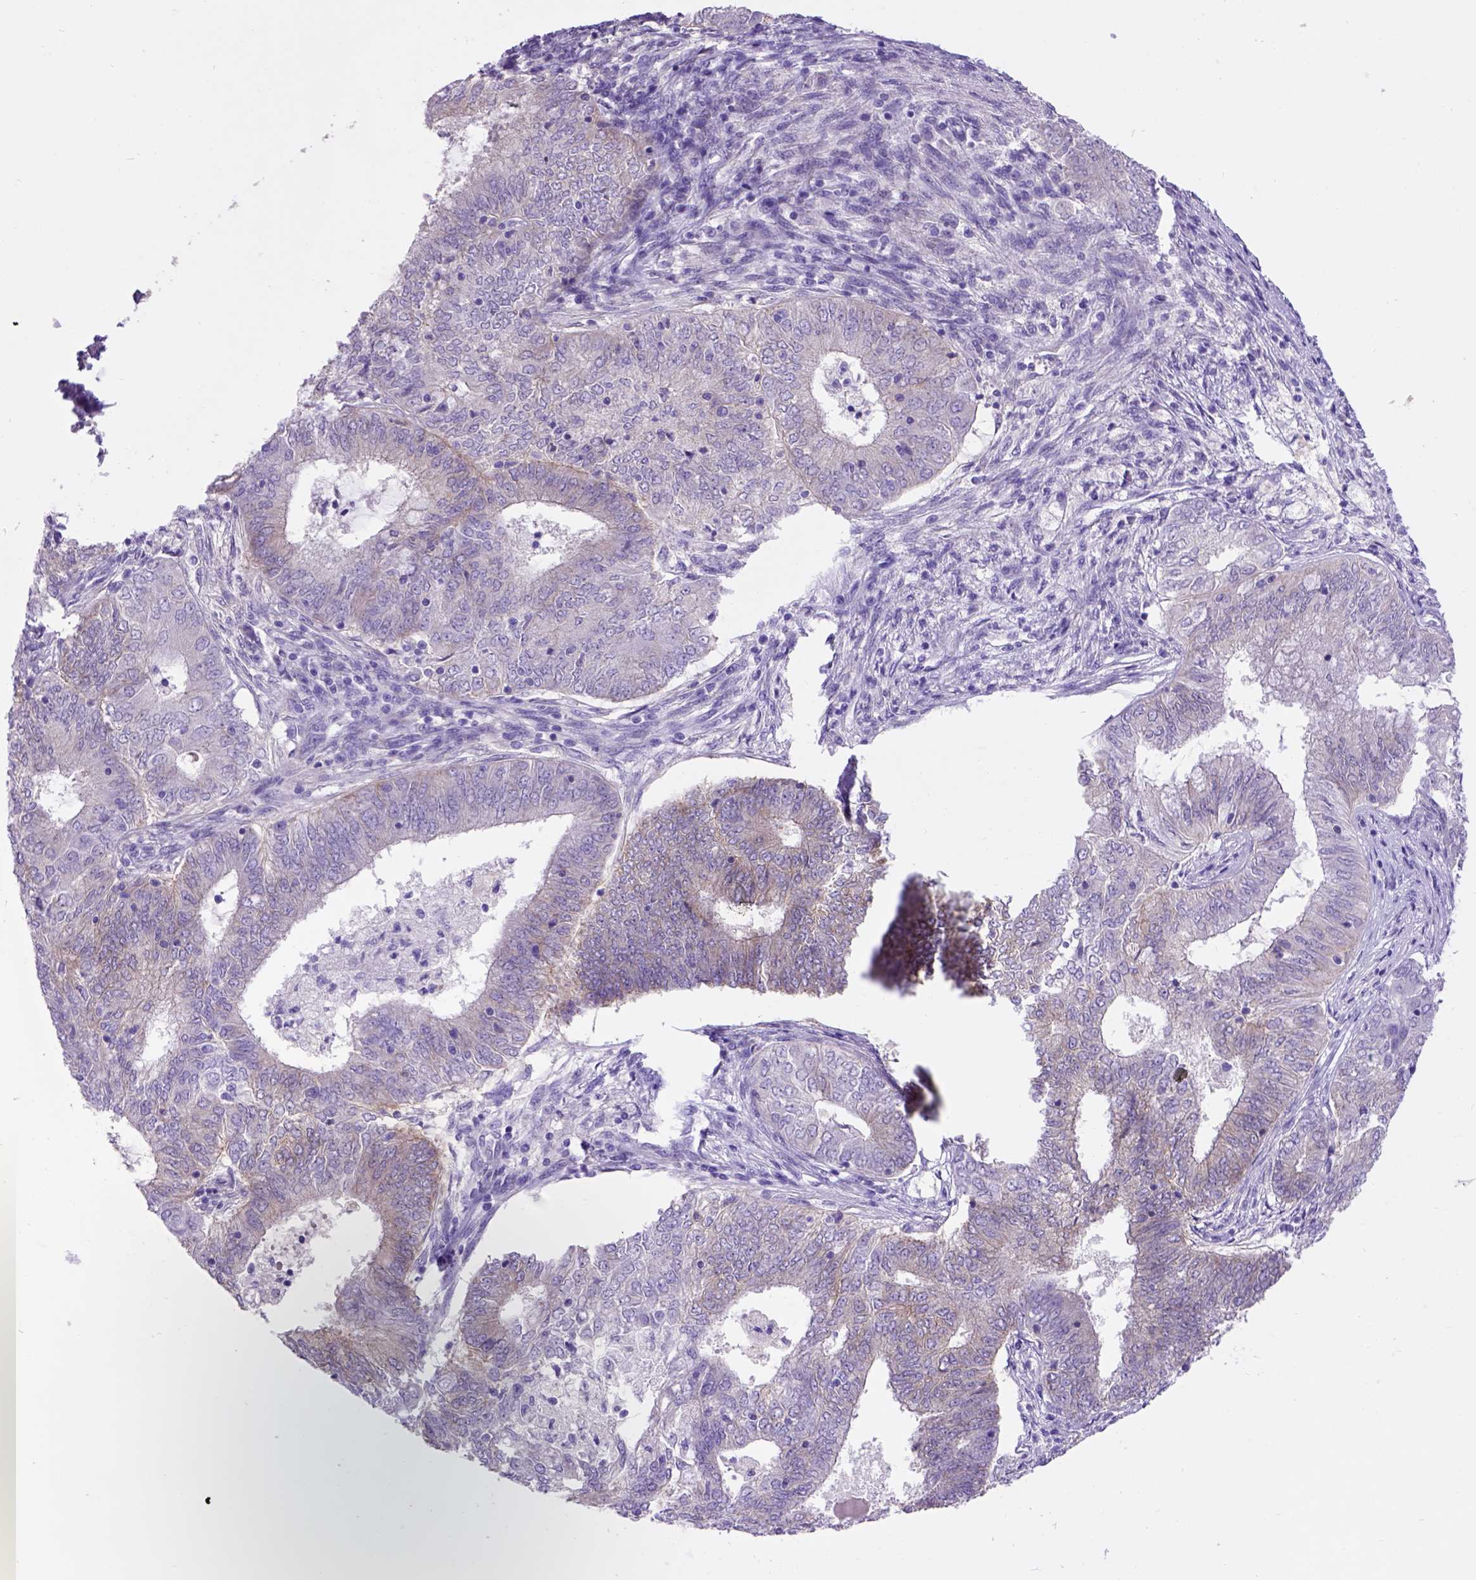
{"staining": {"intensity": "negative", "quantity": "none", "location": "none"}, "tissue": "endometrial cancer", "cell_type": "Tumor cells", "image_type": "cancer", "snomed": [{"axis": "morphology", "description": "Adenocarcinoma, NOS"}, {"axis": "topography", "description": "Endometrium"}], "caption": "Immunohistochemistry (IHC) histopathology image of neoplastic tissue: human endometrial cancer stained with DAB (3,3'-diaminobenzidine) exhibits no significant protein staining in tumor cells.", "gene": "EGFR", "patient": {"sex": "female", "age": 62}}